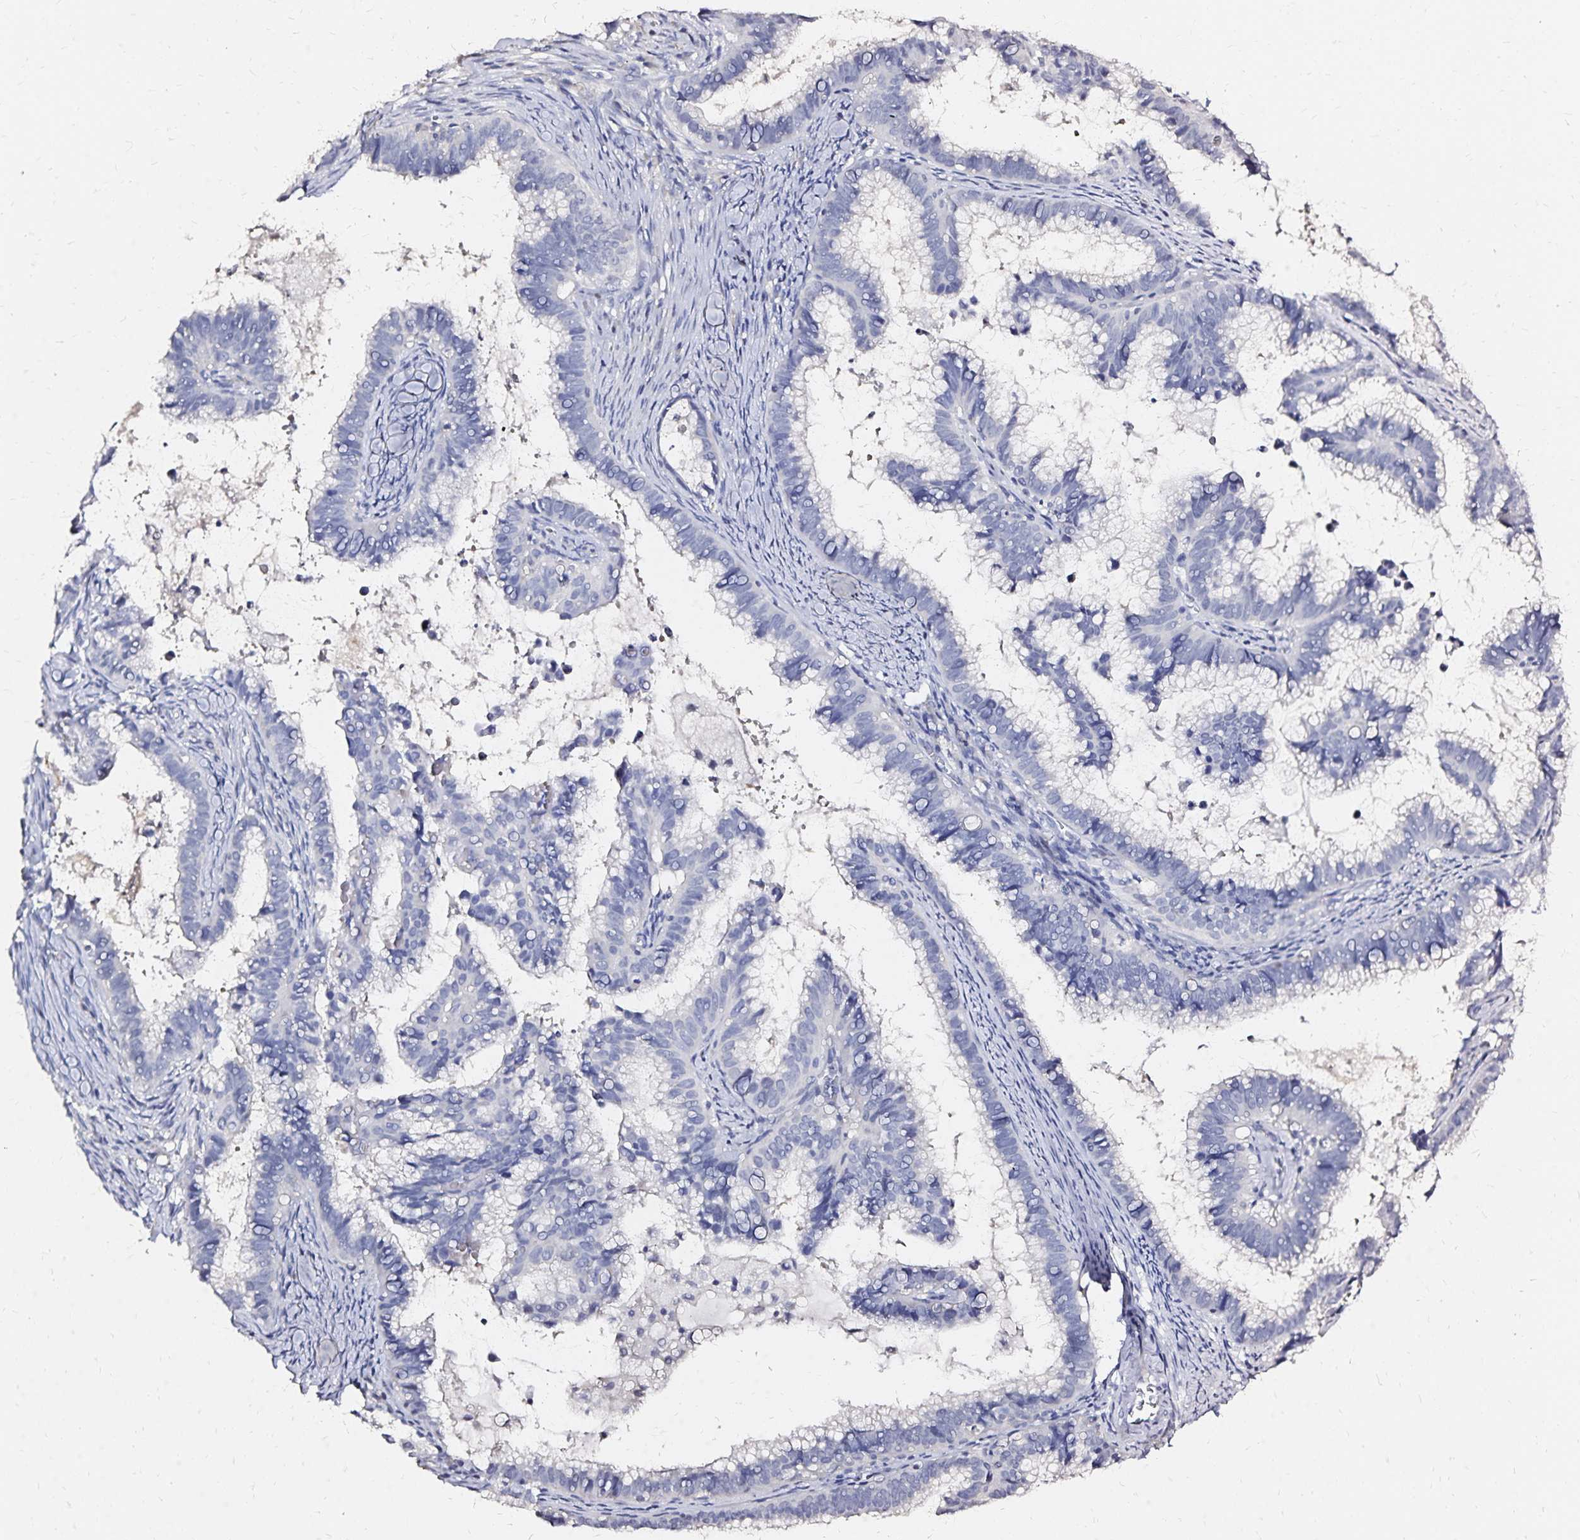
{"staining": {"intensity": "negative", "quantity": "none", "location": "none"}, "tissue": "cervical cancer", "cell_type": "Tumor cells", "image_type": "cancer", "snomed": [{"axis": "morphology", "description": "Adenocarcinoma, NOS"}, {"axis": "topography", "description": "Cervix"}], "caption": "An image of cervical cancer stained for a protein displays no brown staining in tumor cells.", "gene": "SLC5A1", "patient": {"sex": "female", "age": 61}}